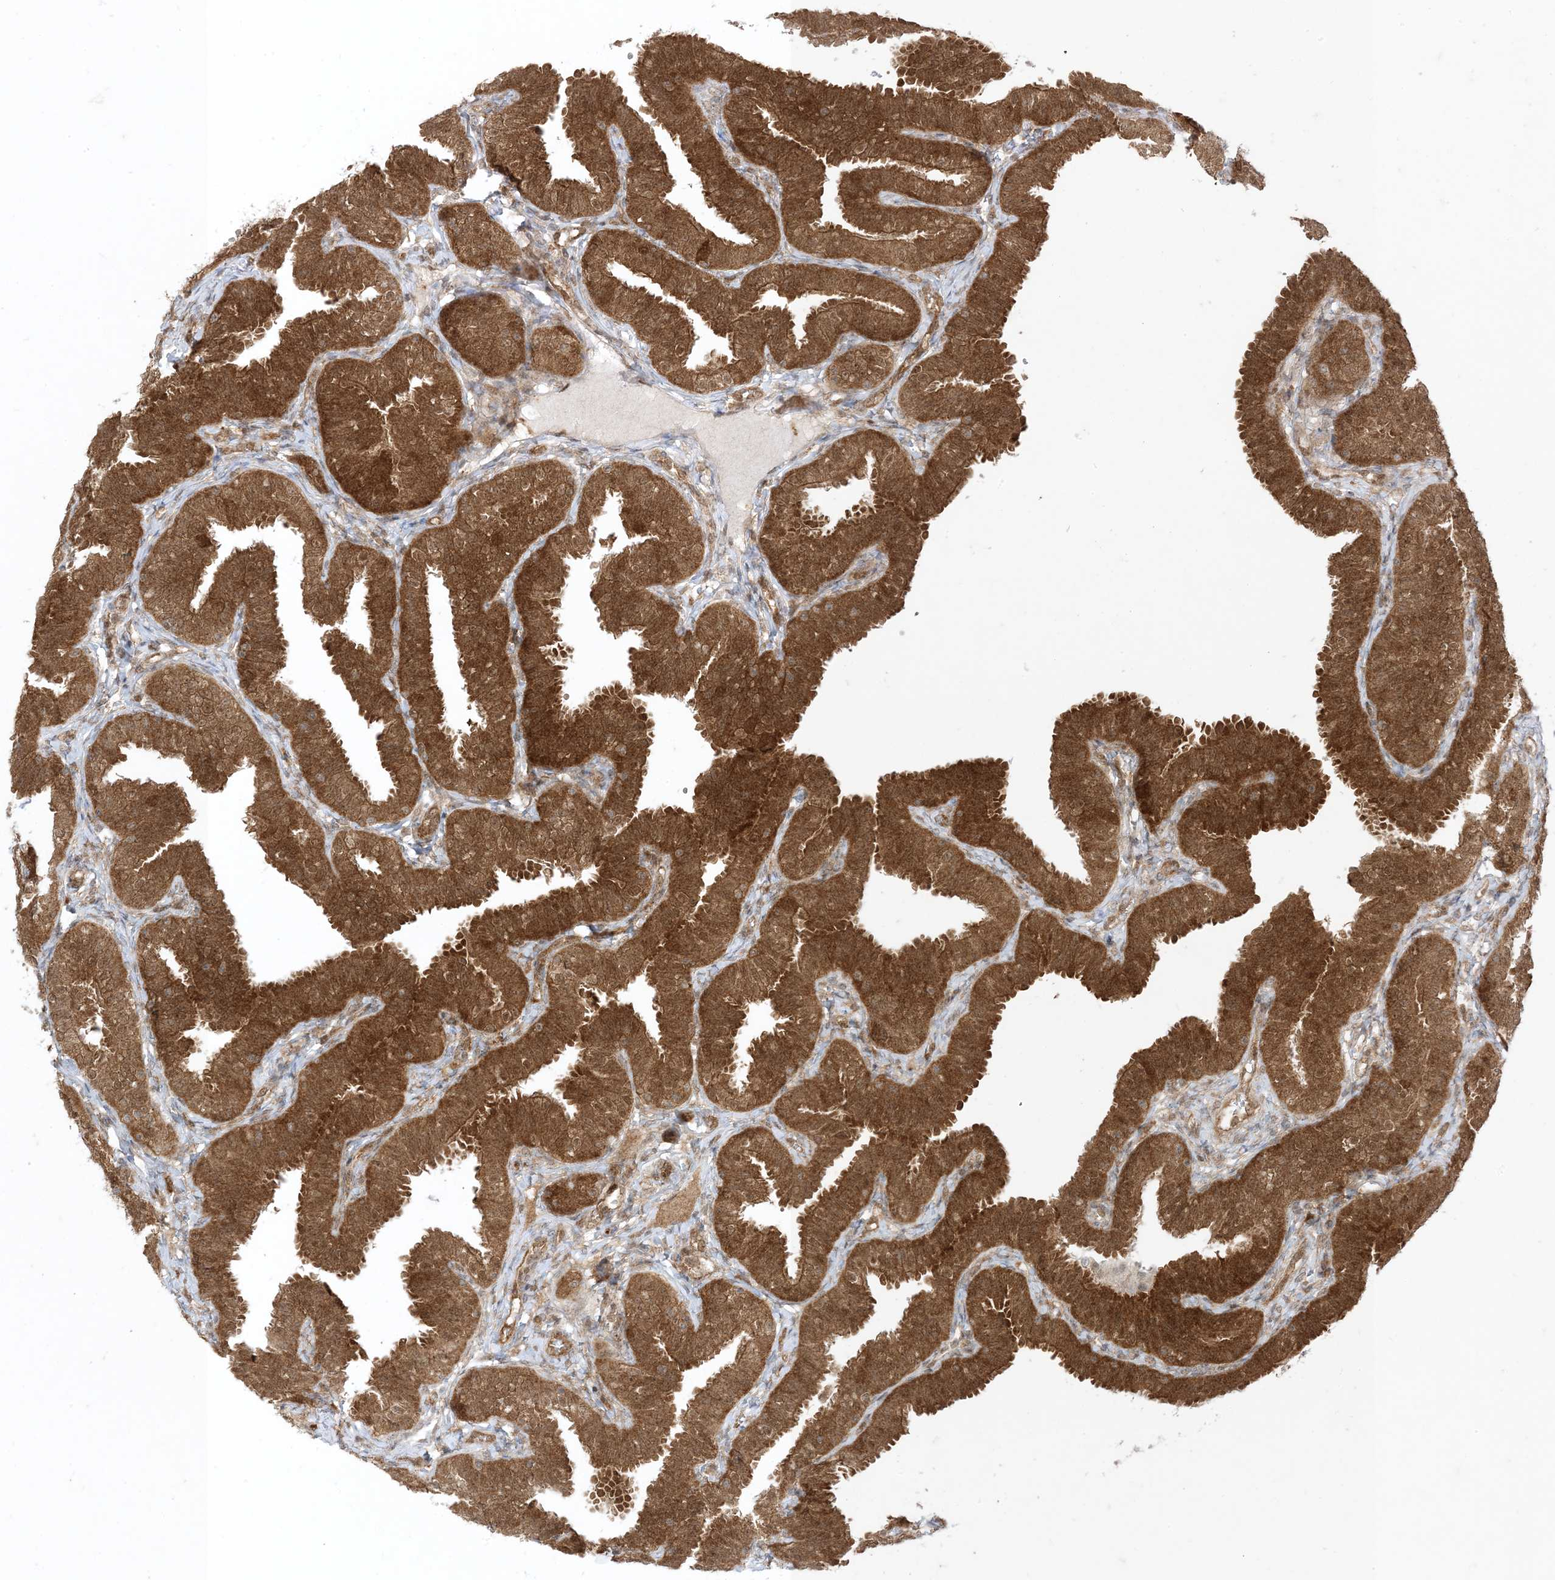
{"staining": {"intensity": "strong", "quantity": ">75%", "location": "cytoplasmic/membranous,nuclear"}, "tissue": "fallopian tube", "cell_type": "Glandular cells", "image_type": "normal", "snomed": [{"axis": "morphology", "description": "Normal tissue, NOS"}, {"axis": "topography", "description": "Fallopian tube"}], "caption": "IHC histopathology image of benign fallopian tube: human fallopian tube stained using immunohistochemistry displays high levels of strong protein expression localized specifically in the cytoplasmic/membranous,nuclear of glandular cells, appearing as a cytoplasmic/membranous,nuclear brown color.", "gene": "PTPA", "patient": {"sex": "female", "age": 35}}